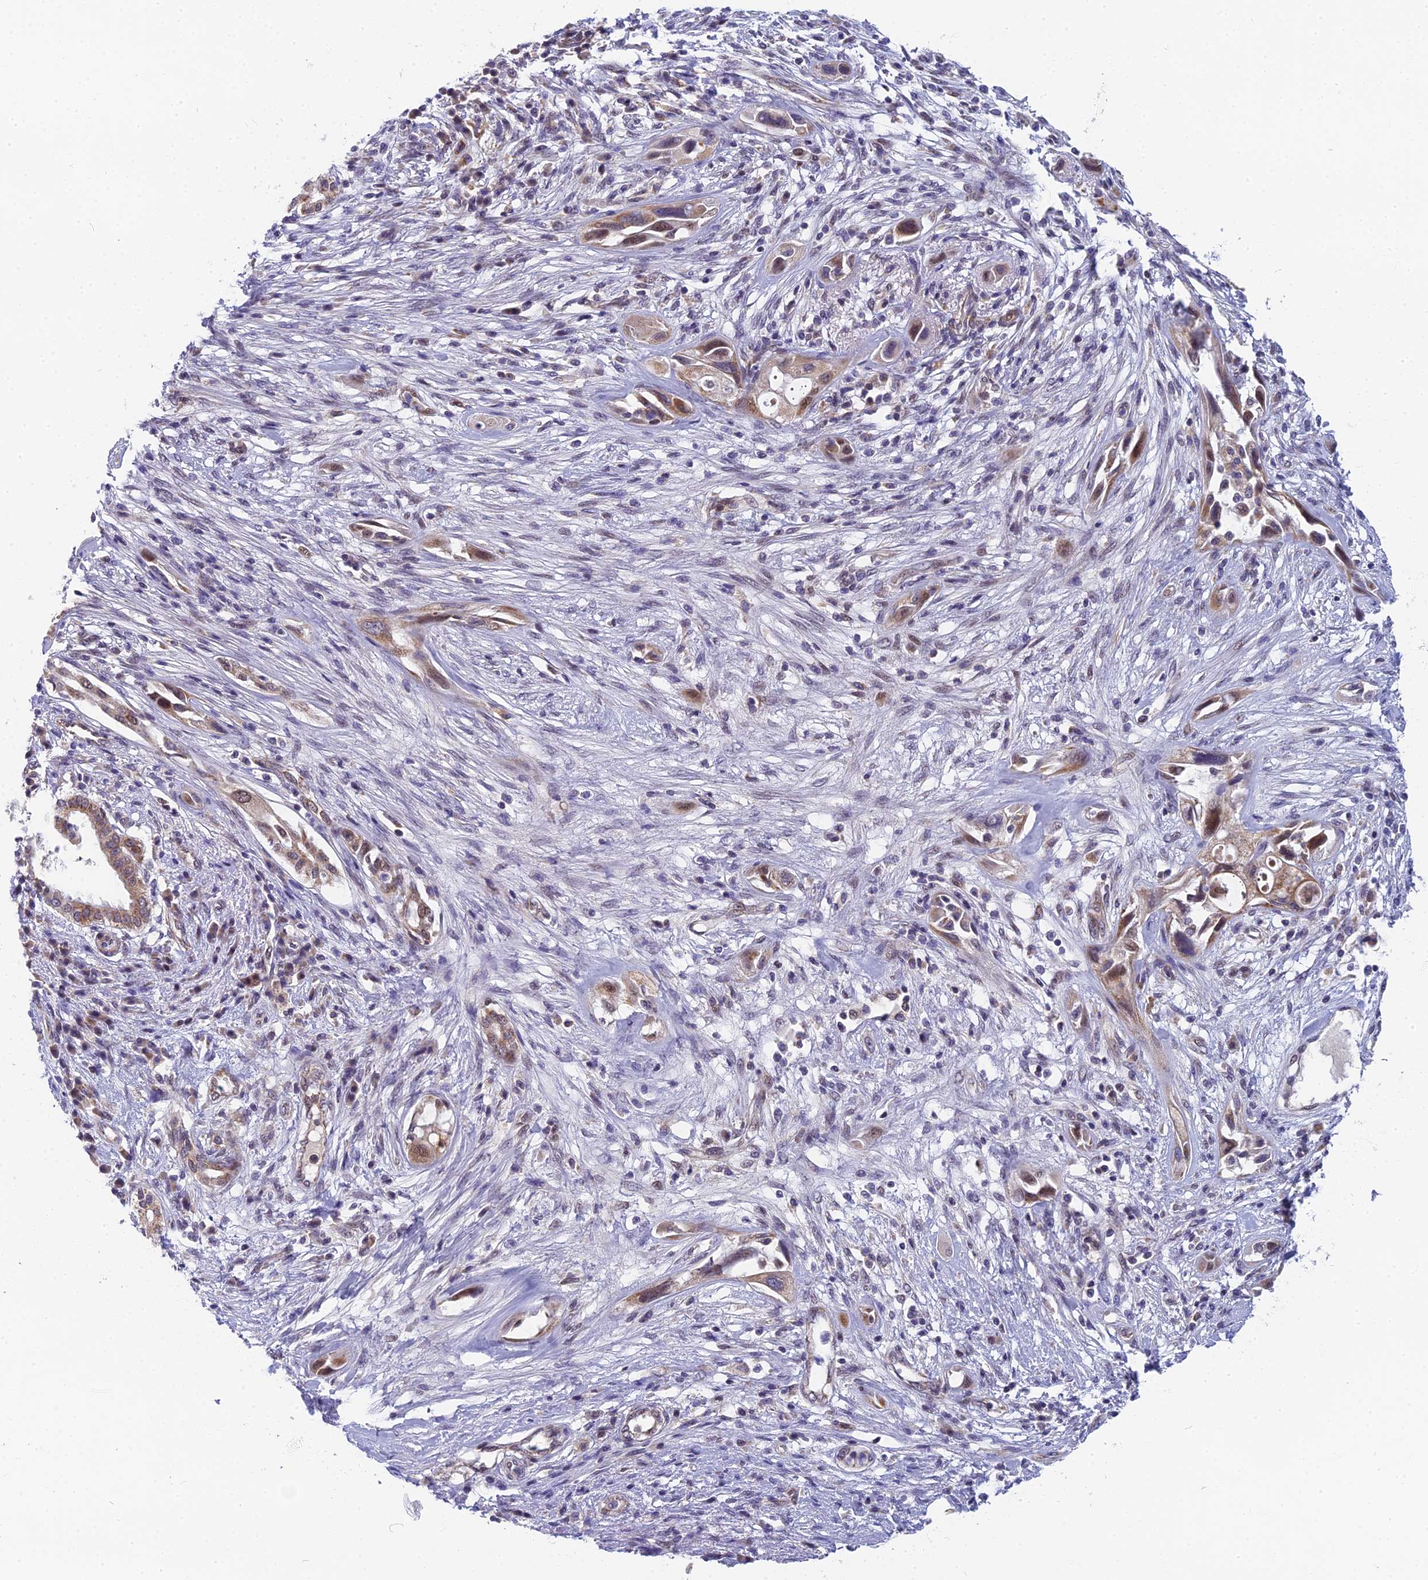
{"staining": {"intensity": "moderate", "quantity": "25%-75%", "location": "cytoplasmic/membranous,nuclear"}, "tissue": "pancreatic cancer", "cell_type": "Tumor cells", "image_type": "cancer", "snomed": [{"axis": "morphology", "description": "Adenocarcinoma, NOS"}, {"axis": "topography", "description": "Pancreas"}], "caption": "IHC of pancreatic cancer displays medium levels of moderate cytoplasmic/membranous and nuclear positivity in about 25%-75% of tumor cells.", "gene": "CMC1", "patient": {"sex": "male", "age": 68}}